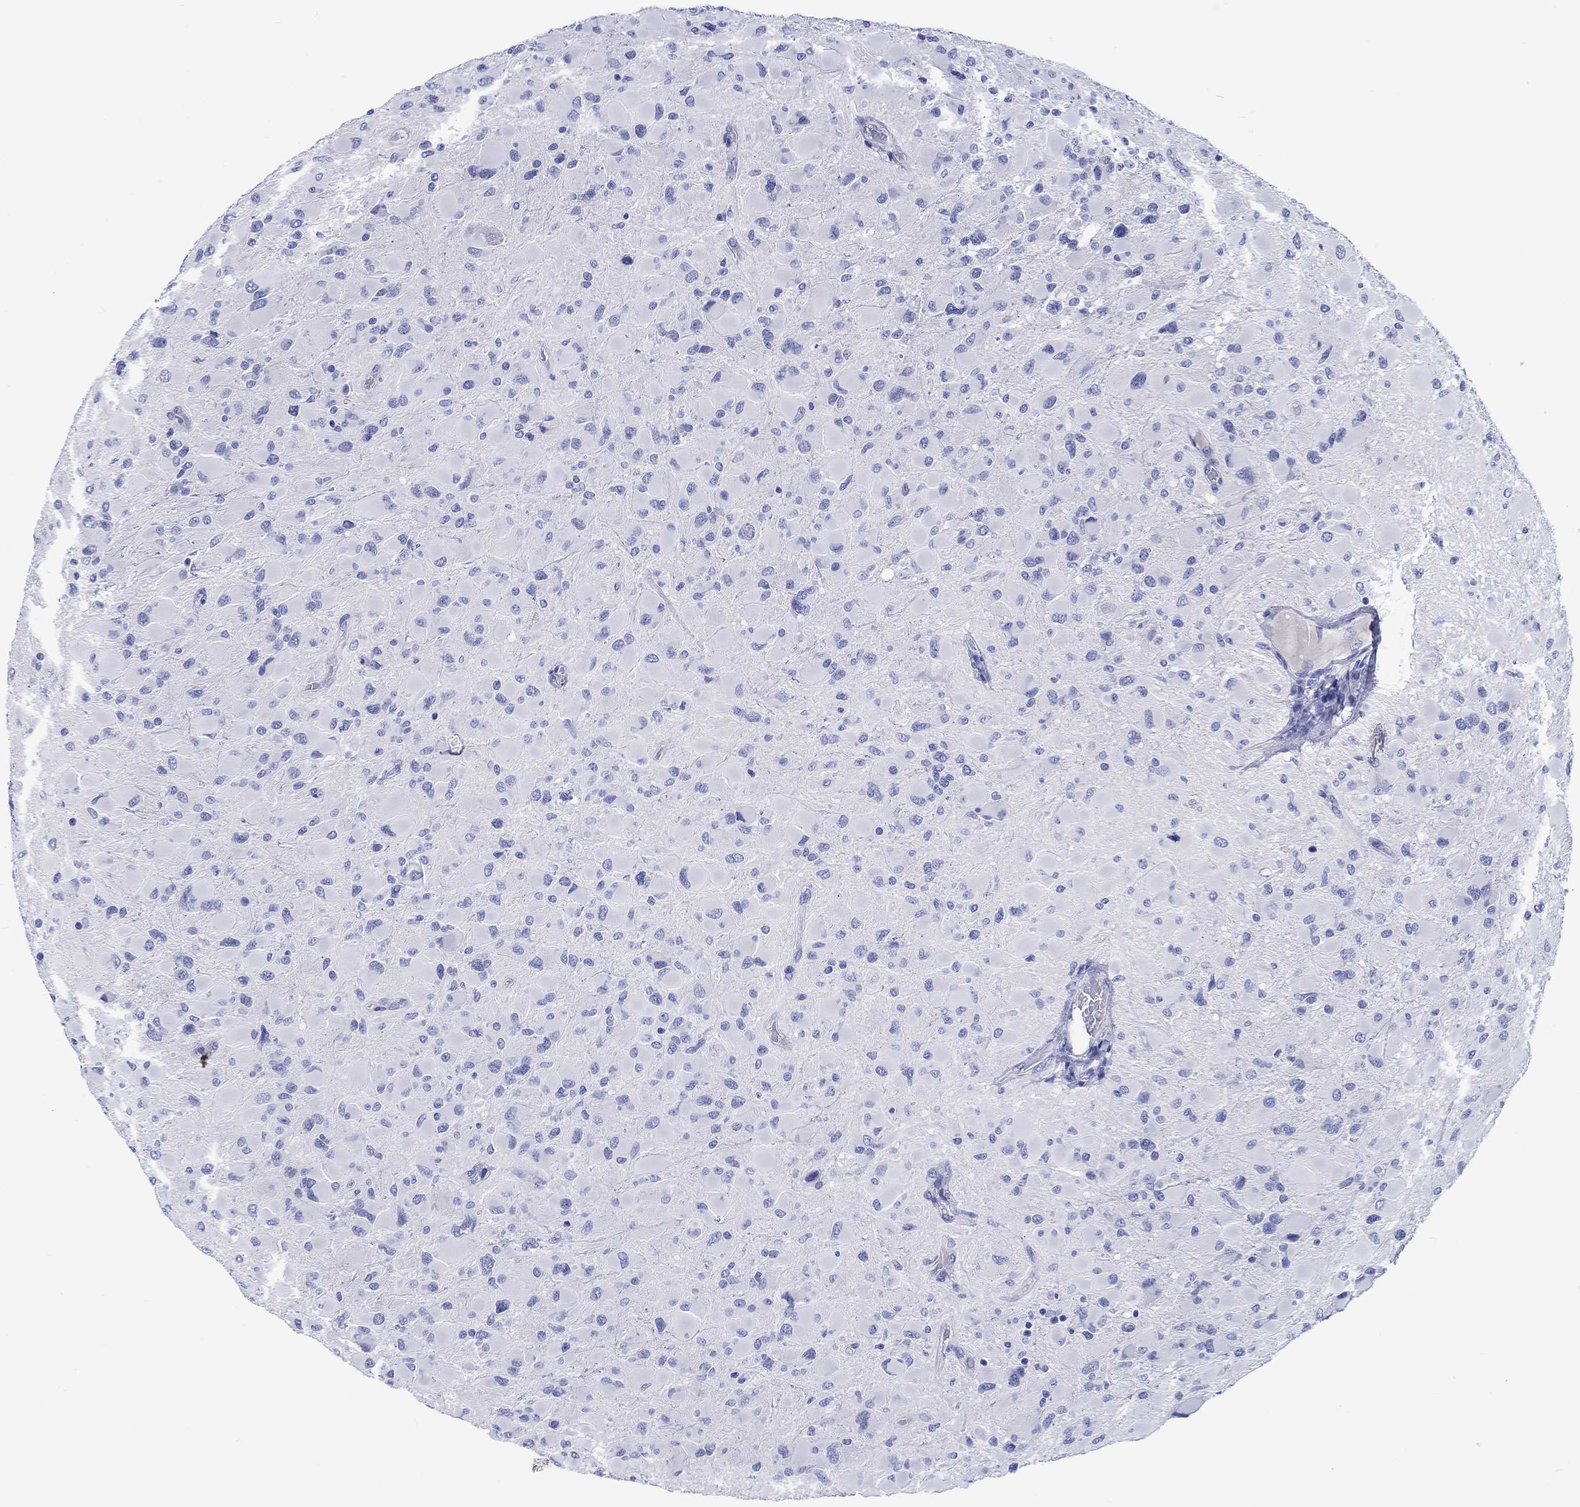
{"staining": {"intensity": "negative", "quantity": "none", "location": "none"}, "tissue": "glioma", "cell_type": "Tumor cells", "image_type": "cancer", "snomed": [{"axis": "morphology", "description": "Glioma, malignant, High grade"}, {"axis": "topography", "description": "Cerebral cortex"}], "caption": "Tumor cells show no significant protein expression in glioma. The staining is performed using DAB brown chromogen with nuclei counter-stained in using hematoxylin.", "gene": "CACNG3", "patient": {"sex": "female", "age": 36}}